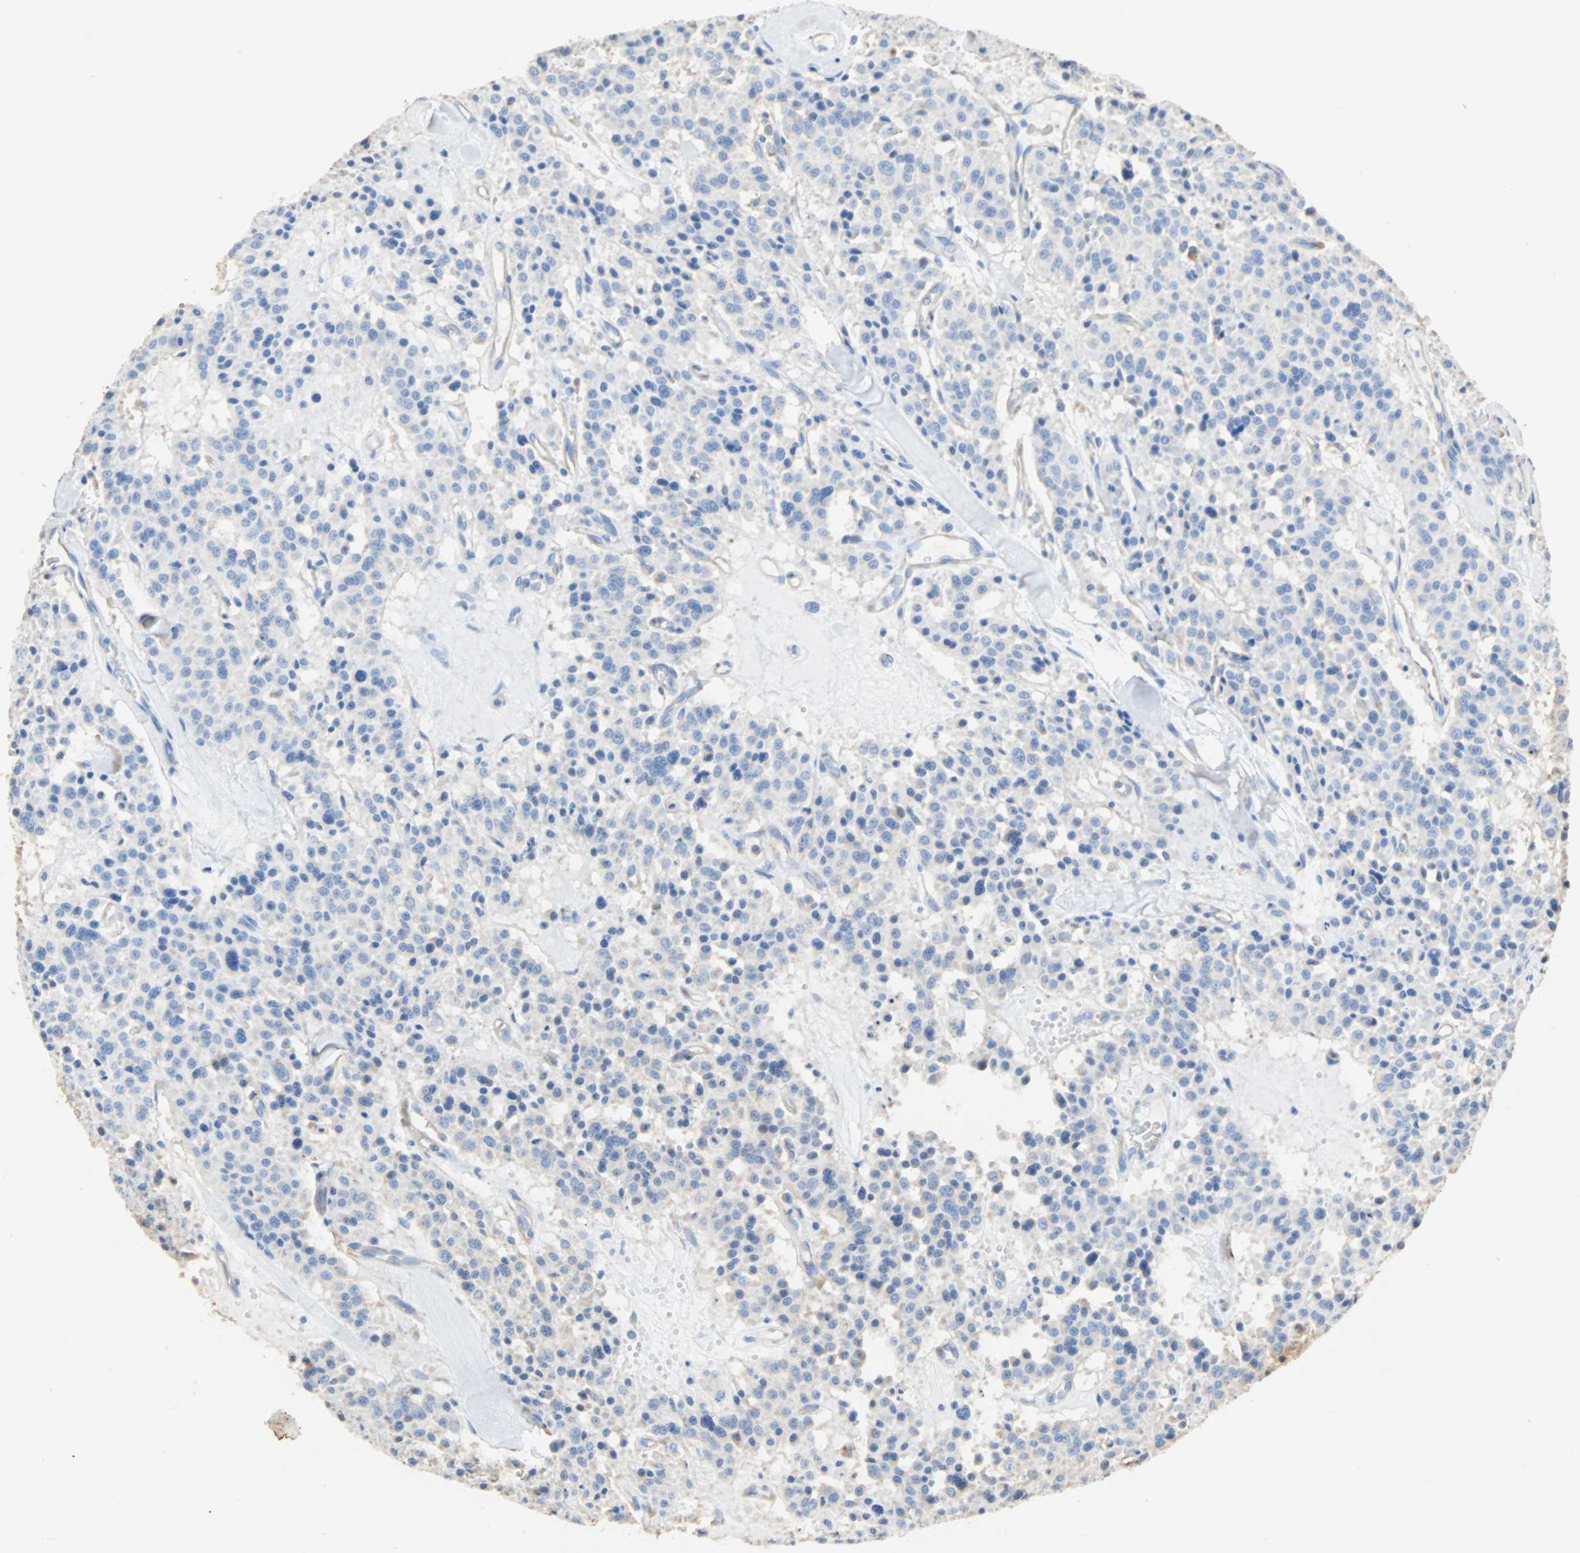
{"staining": {"intensity": "moderate", "quantity": "25%-75%", "location": "nuclear"}, "tissue": "carcinoid", "cell_type": "Tumor cells", "image_type": "cancer", "snomed": [{"axis": "morphology", "description": "Carcinoid, malignant, NOS"}, {"axis": "topography", "description": "Lung"}], "caption": "A high-resolution photomicrograph shows IHC staining of carcinoid, which shows moderate nuclear expression in about 25%-75% of tumor cells. The protein is stained brown, and the nuclei are stained in blue (DAB (3,3'-diaminobenzidine) IHC with brightfield microscopy, high magnification).", "gene": "CDC5L", "patient": {"sex": "male", "age": 30}}